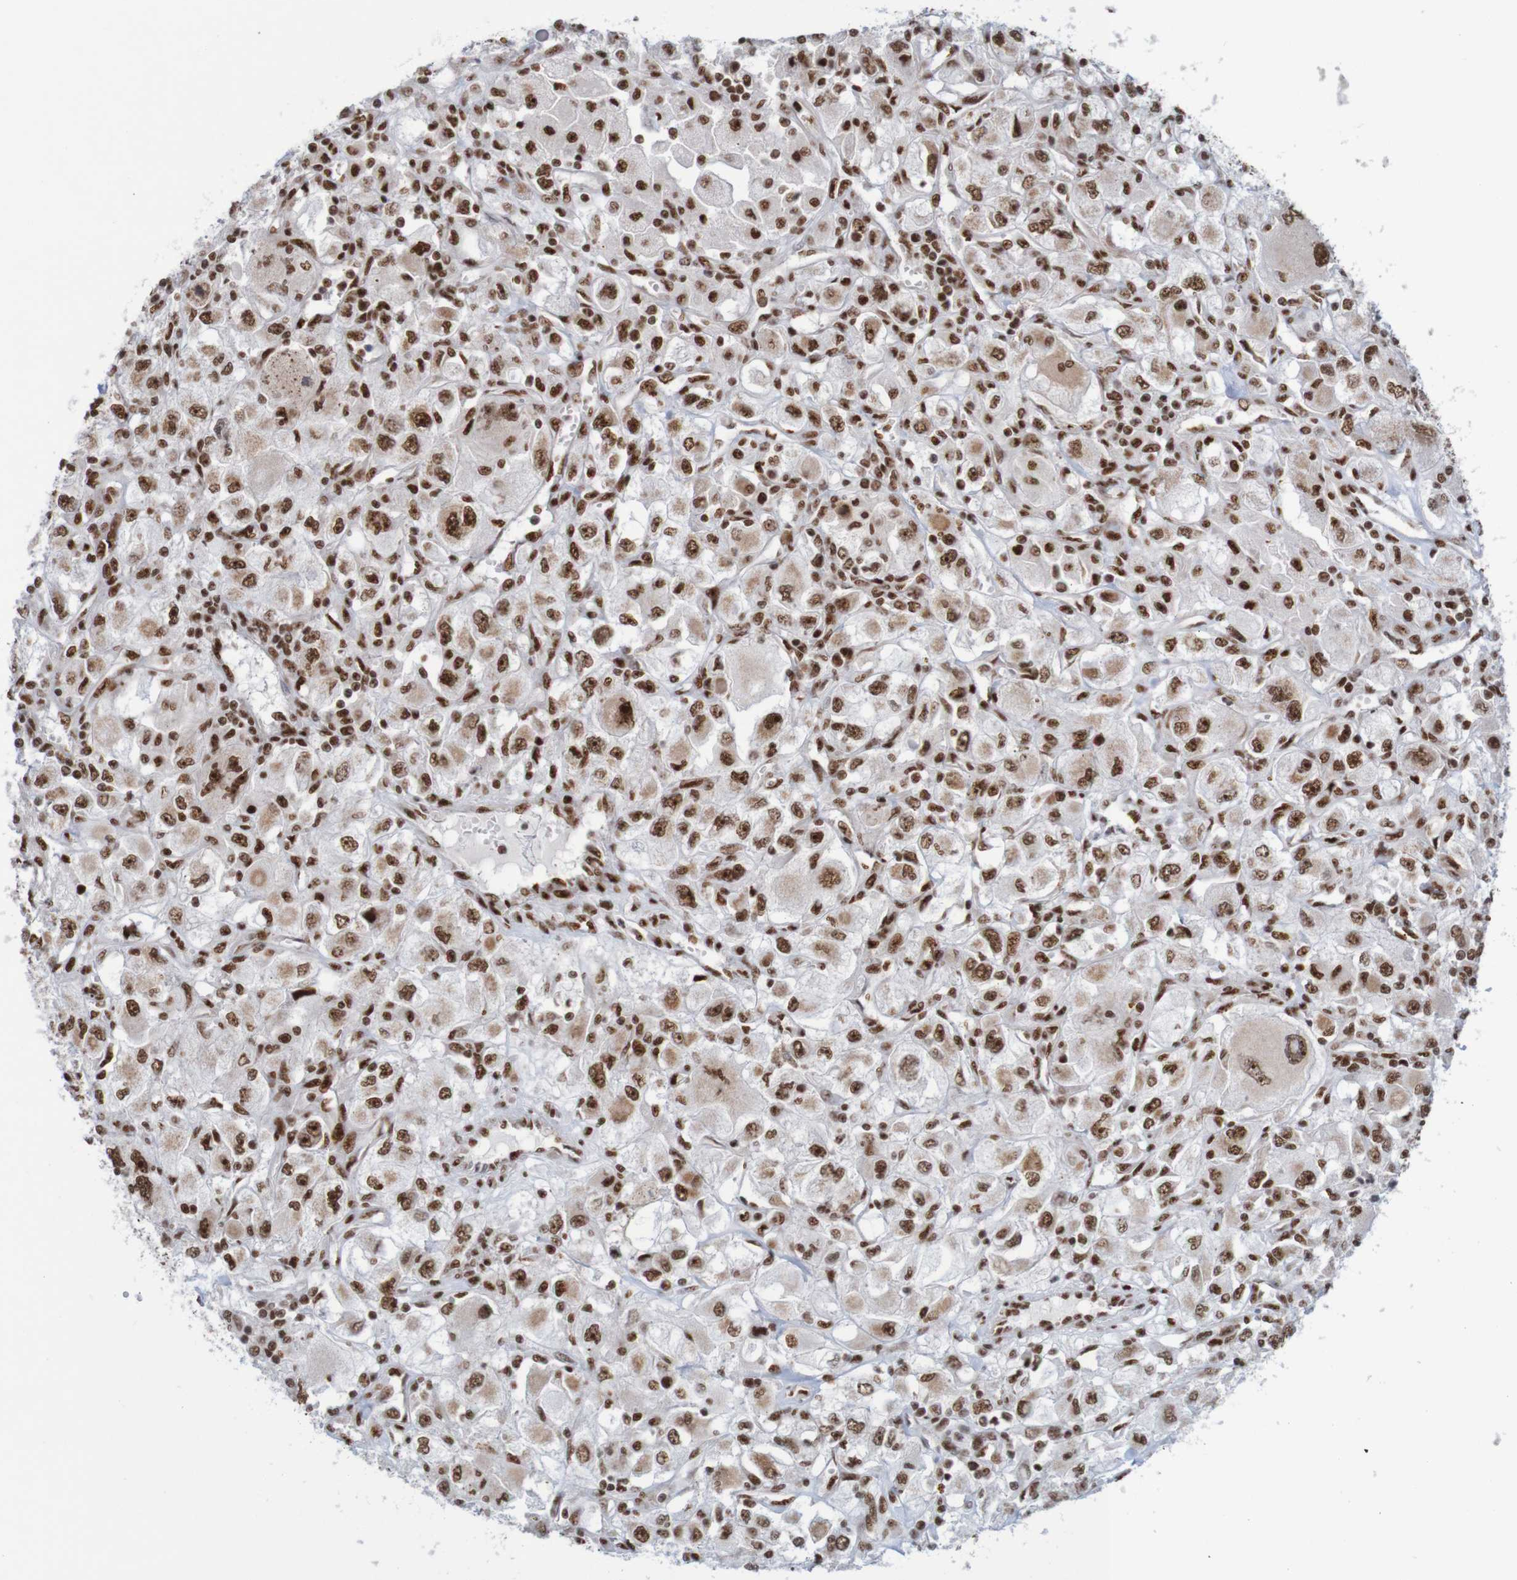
{"staining": {"intensity": "strong", "quantity": ">75%", "location": "nuclear"}, "tissue": "renal cancer", "cell_type": "Tumor cells", "image_type": "cancer", "snomed": [{"axis": "morphology", "description": "Adenocarcinoma, NOS"}, {"axis": "topography", "description": "Kidney"}], "caption": "This image exhibits renal cancer stained with immunohistochemistry to label a protein in brown. The nuclear of tumor cells show strong positivity for the protein. Nuclei are counter-stained blue.", "gene": "THRAP3", "patient": {"sex": "female", "age": 52}}